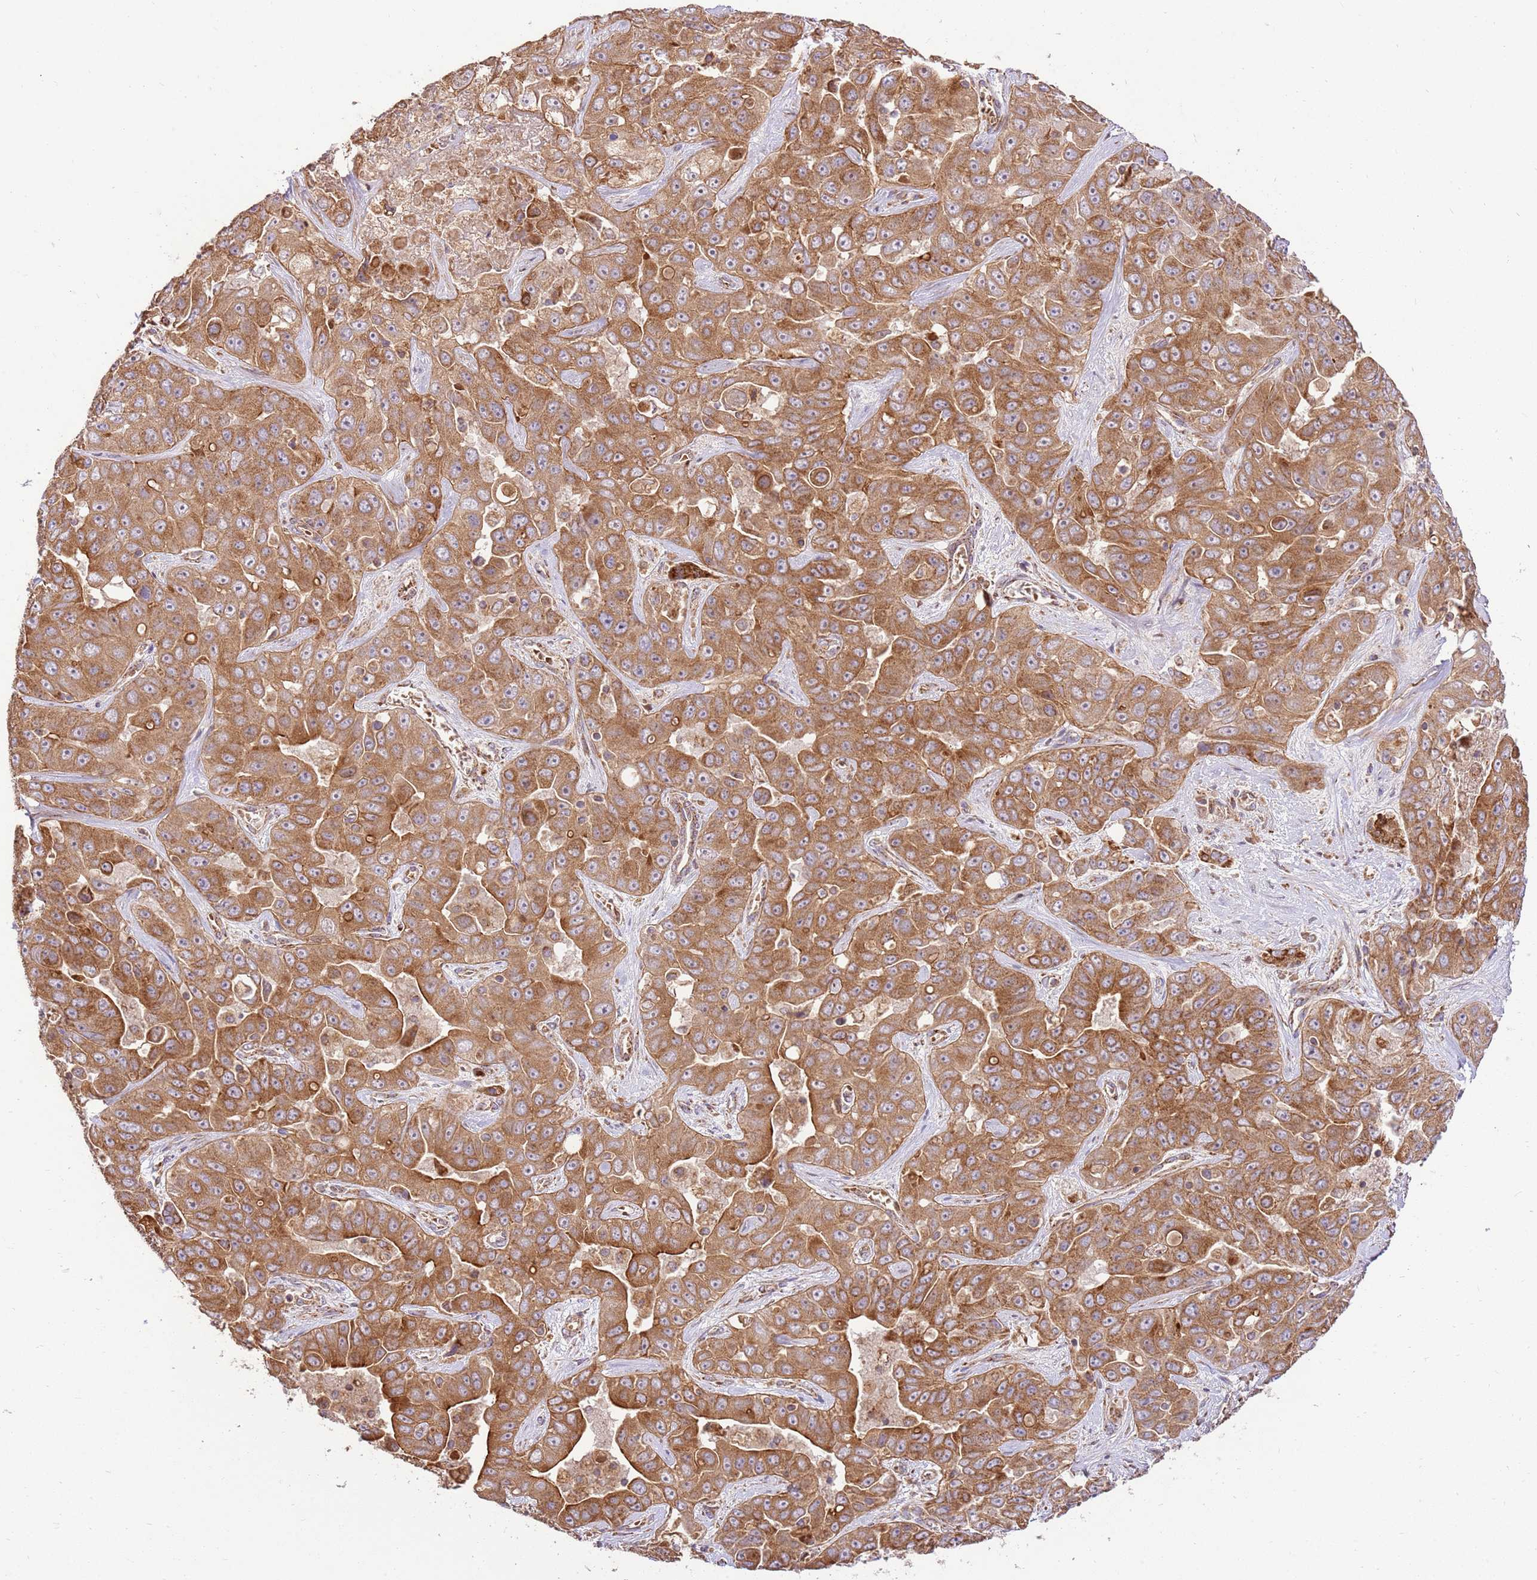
{"staining": {"intensity": "moderate", "quantity": ">75%", "location": "cytoplasmic/membranous"}, "tissue": "liver cancer", "cell_type": "Tumor cells", "image_type": "cancer", "snomed": [{"axis": "morphology", "description": "Cholangiocarcinoma"}, {"axis": "topography", "description": "Liver"}], "caption": "Immunohistochemistry (IHC) (DAB) staining of cholangiocarcinoma (liver) shows moderate cytoplasmic/membranous protein staining in about >75% of tumor cells.", "gene": "SPATA2L", "patient": {"sex": "female", "age": 52}}